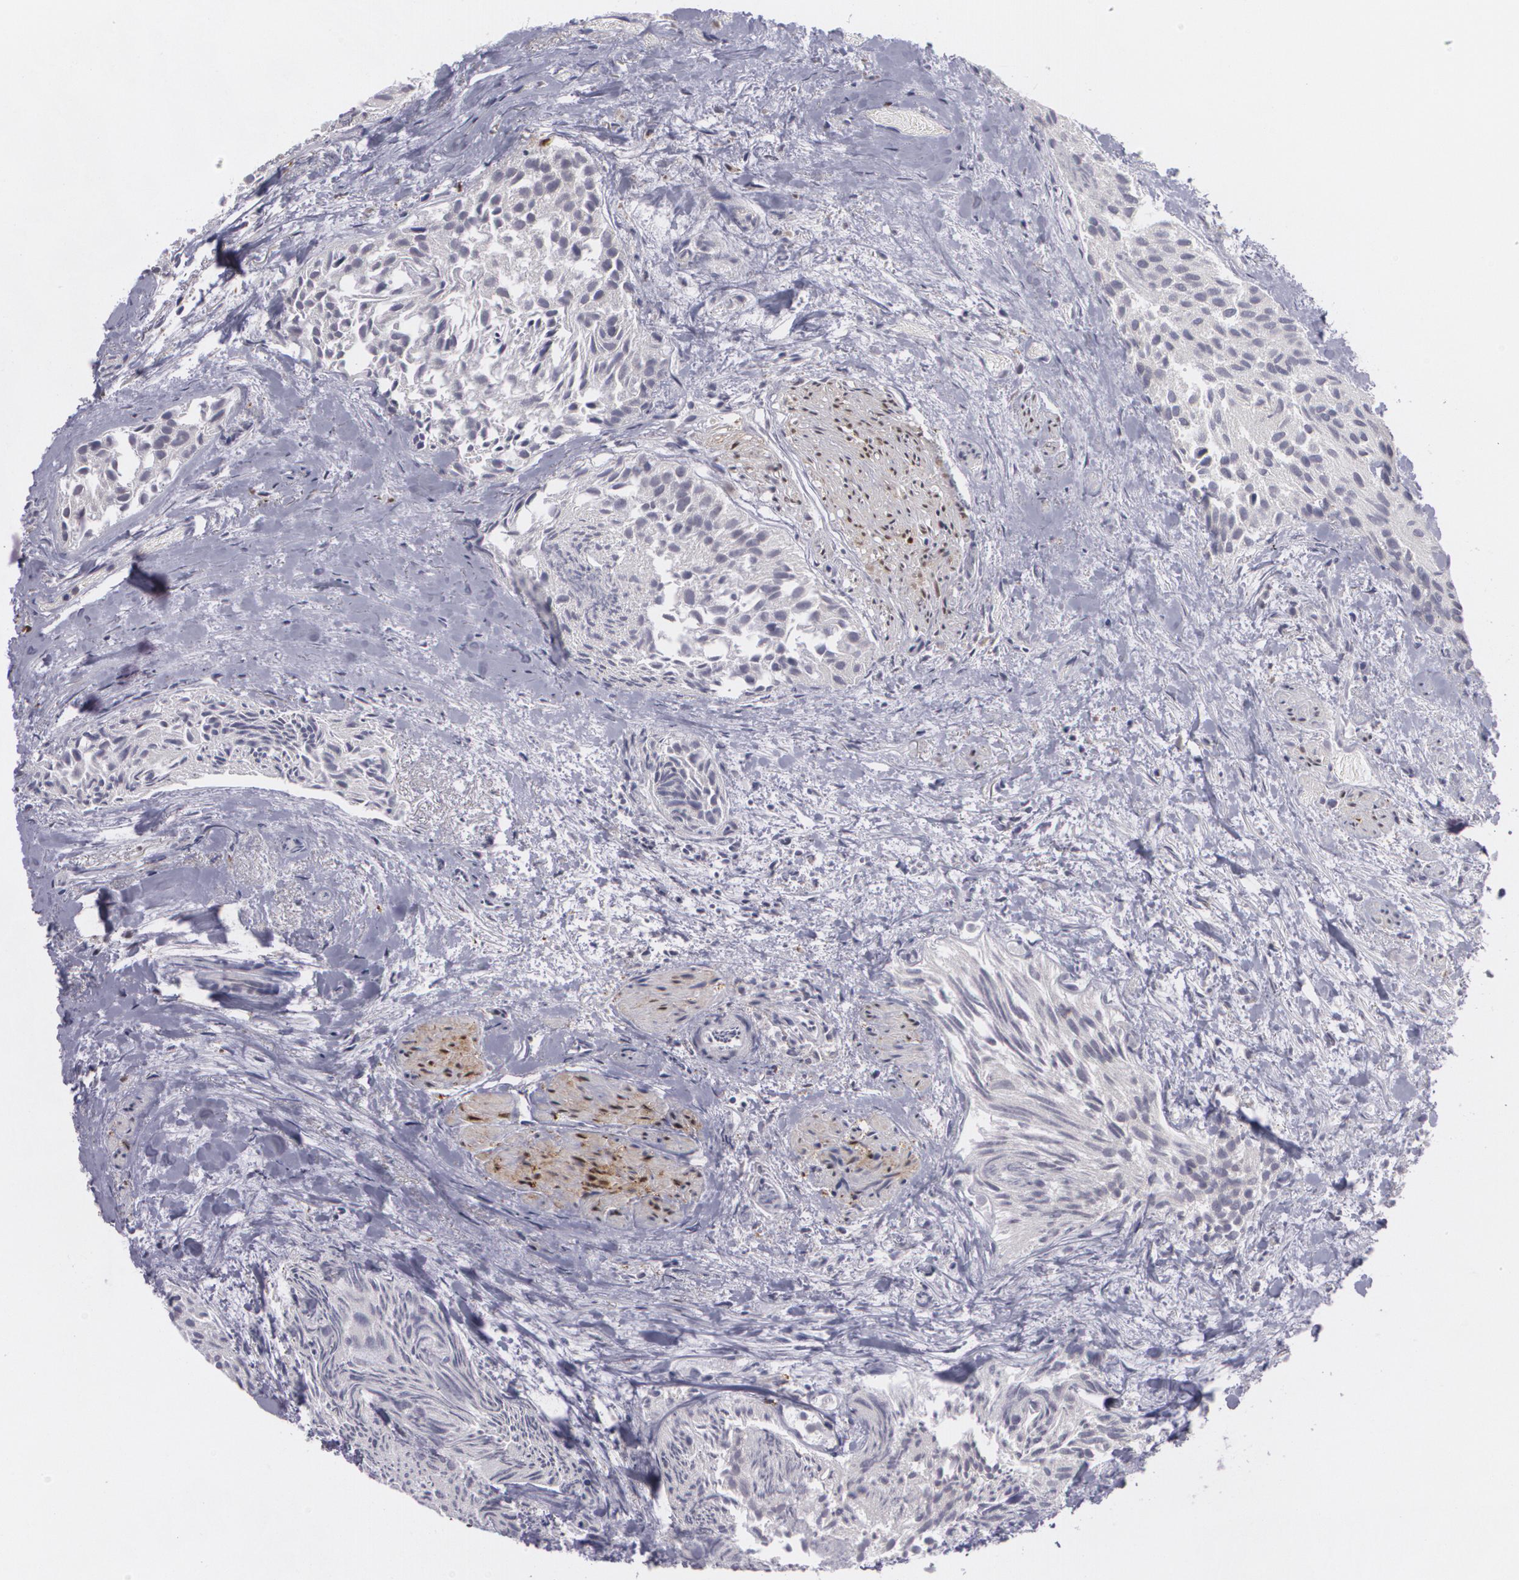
{"staining": {"intensity": "weak", "quantity": "<25%", "location": "cytoplasmic/membranous"}, "tissue": "urothelial cancer", "cell_type": "Tumor cells", "image_type": "cancer", "snomed": [{"axis": "morphology", "description": "Urothelial carcinoma, High grade"}, {"axis": "topography", "description": "Urinary bladder"}], "caption": "High power microscopy image of an IHC histopathology image of urothelial cancer, revealing no significant expression in tumor cells.", "gene": "BIN1", "patient": {"sex": "female", "age": 78}}